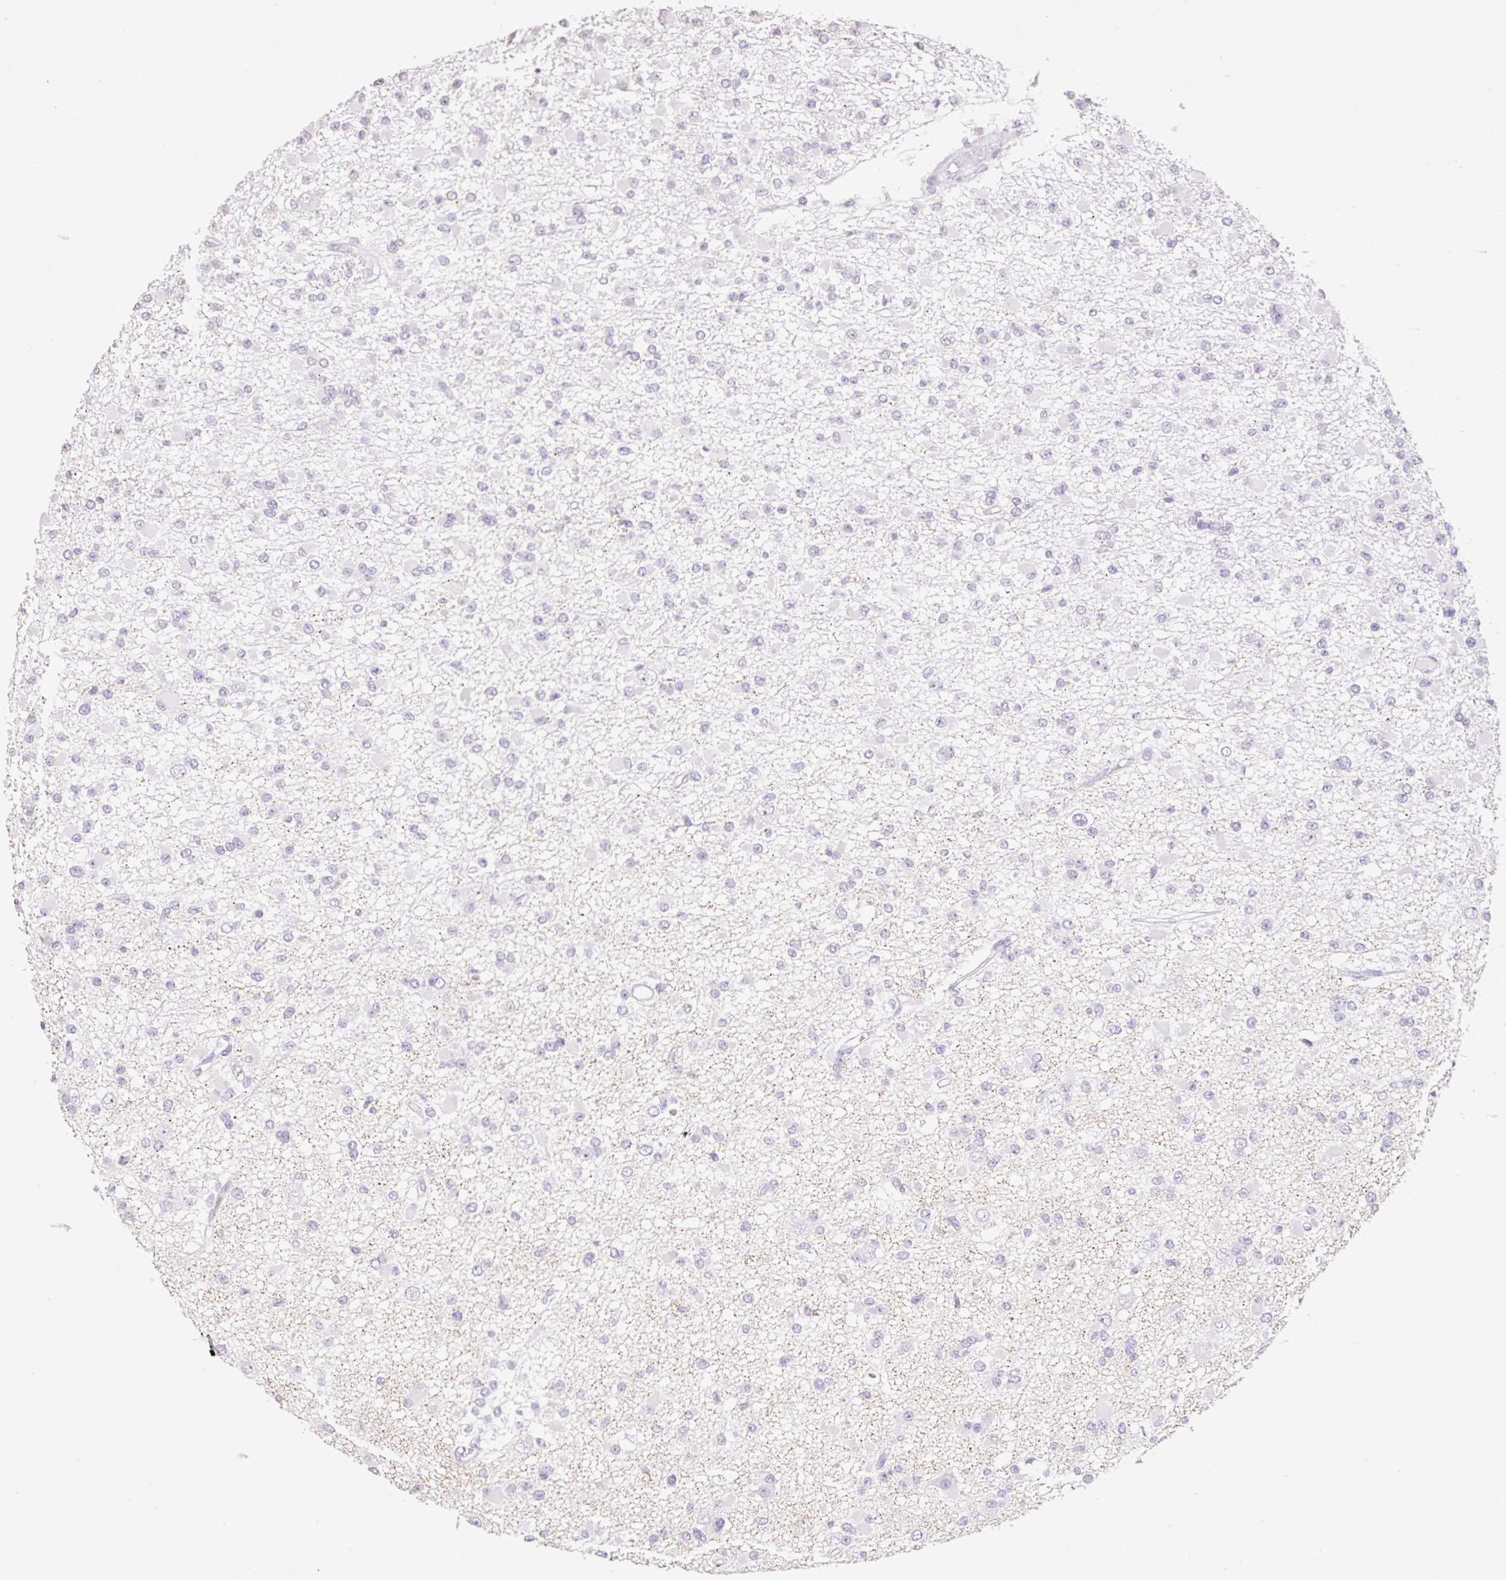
{"staining": {"intensity": "negative", "quantity": "none", "location": "none"}, "tissue": "glioma", "cell_type": "Tumor cells", "image_type": "cancer", "snomed": [{"axis": "morphology", "description": "Glioma, malignant, Low grade"}, {"axis": "topography", "description": "Brain"}], "caption": "Immunohistochemical staining of human glioma shows no significant staining in tumor cells.", "gene": "HCRTR2", "patient": {"sex": "female", "age": 22}}